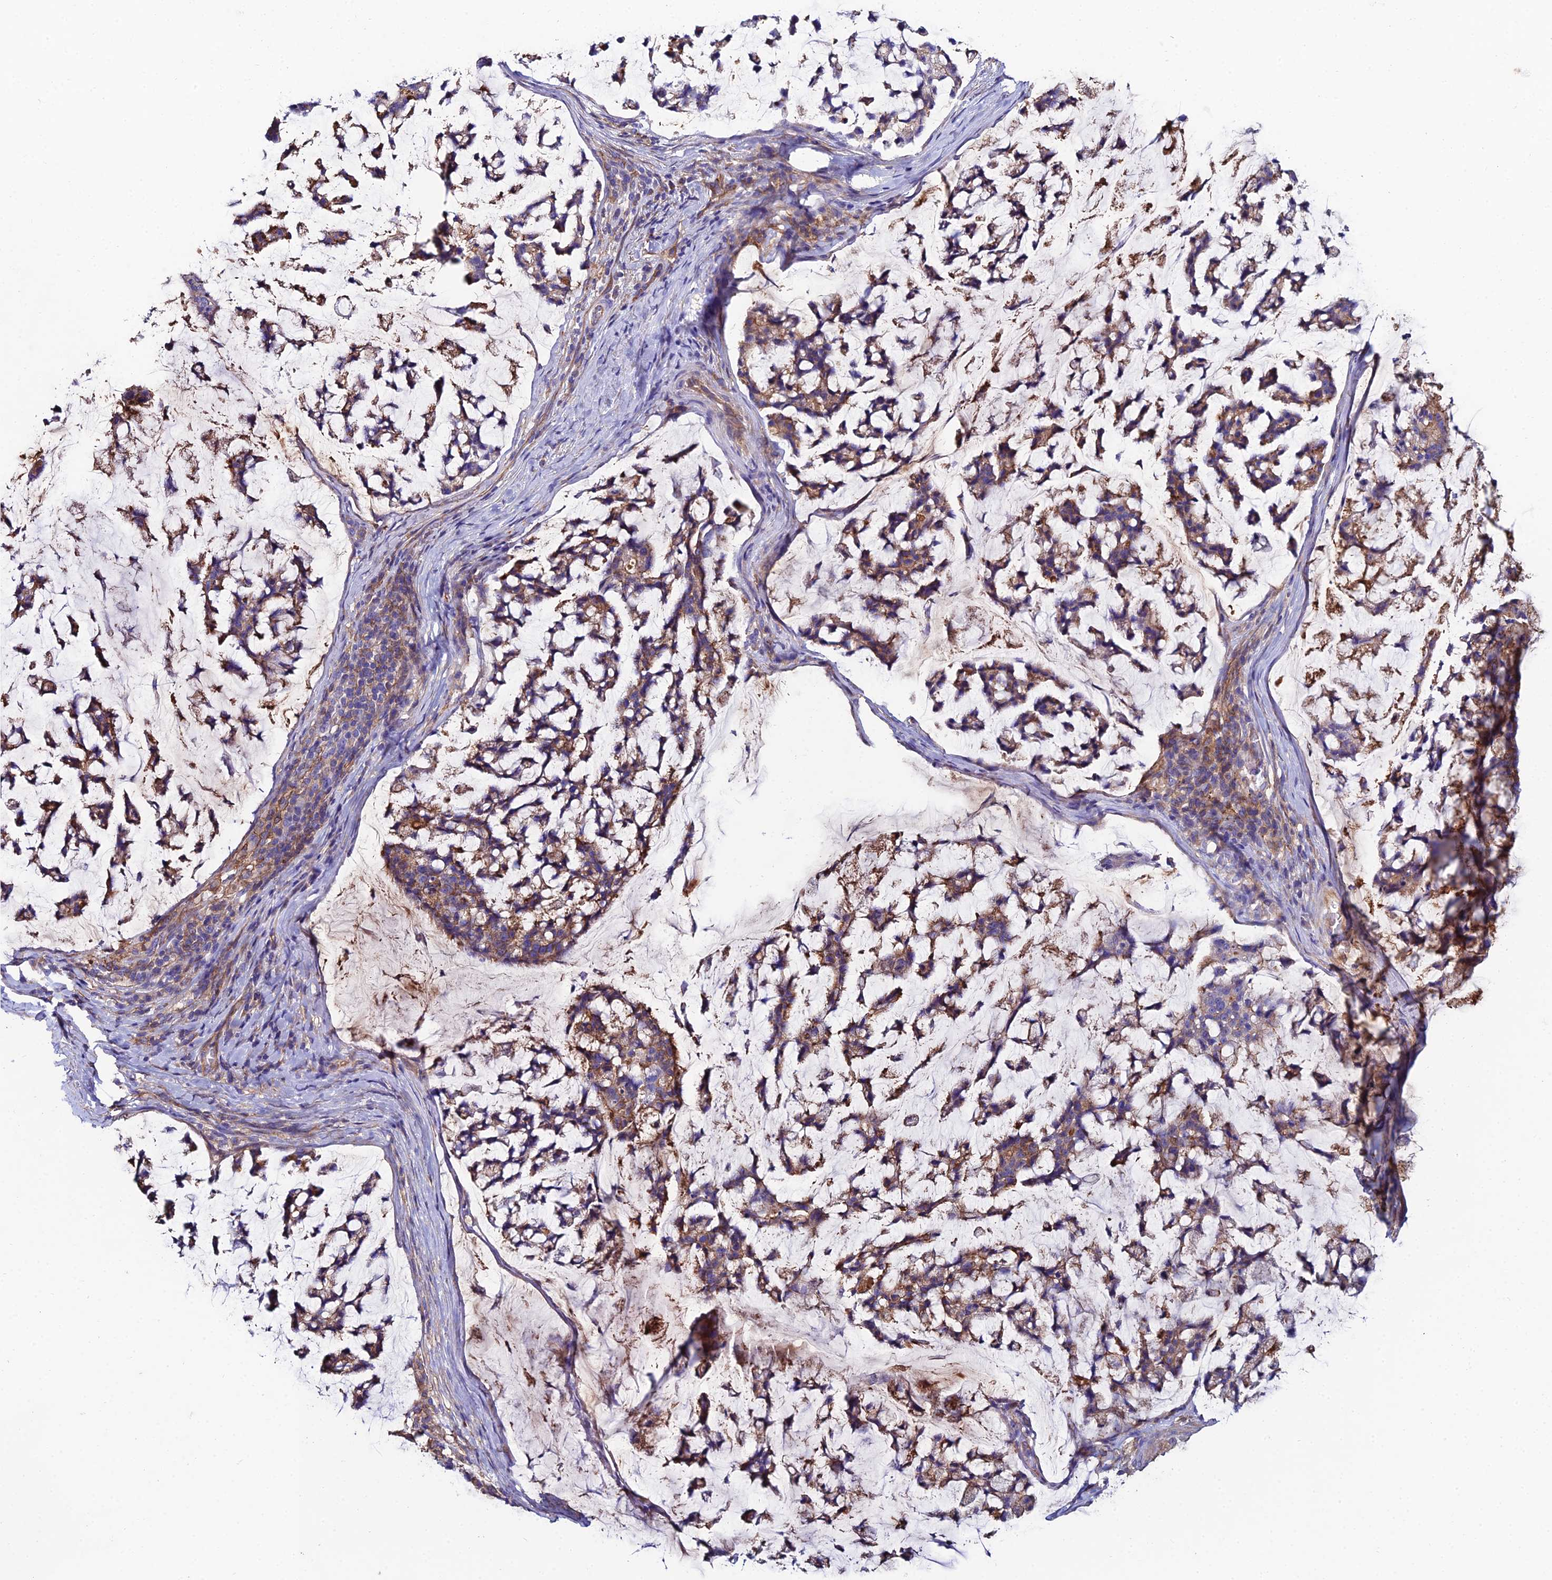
{"staining": {"intensity": "moderate", "quantity": "25%-75%", "location": "cytoplasmic/membranous"}, "tissue": "stomach cancer", "cell_type": "Tumor cells", "image_type": "cancer", "snomed": [{"axis": "morphology", "description": "Adenocarcinoma, NOS"}, {"axis": "topography", "description": "Stomach, lower"}], "caption": "Immunohistochemistry (IHC) photomicrograph of adenocarcinoma (stomach) stained for a protein (brown), which exhibits medium levels of moderate cytoplasmic/membranous positivity in approximately 25%-75% of tumor cells.", "gene": "C6", "patient": {"sex": "male", "age": 67}}